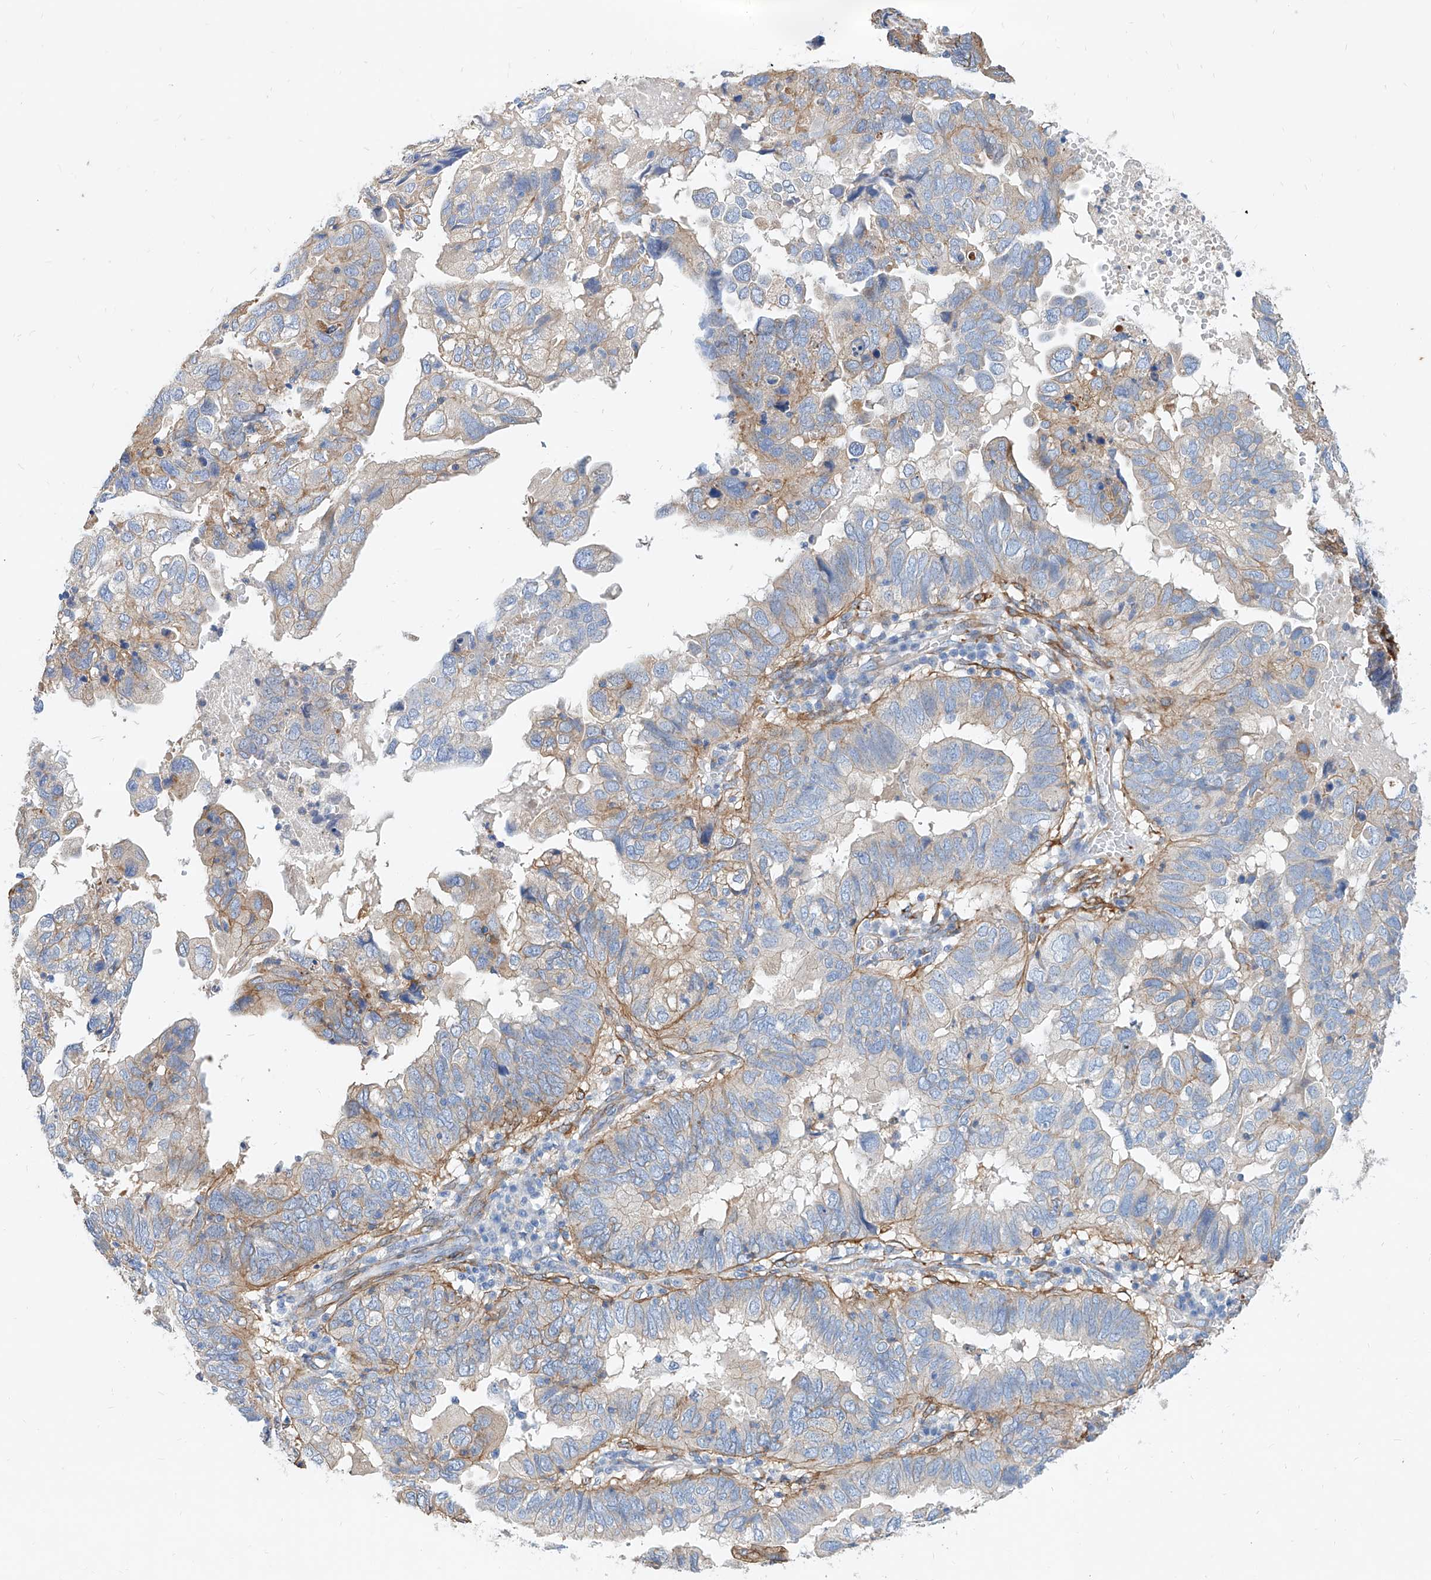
{"staining": {"intensity": "moderate", "quantity": "25%-75%", "location": "cytoplasmic/membranous"}, "tissue": "endometrial cancer", "cell_type": "Tumor cells", "image_type": "cancer", "snomed": [{"axis": "morphology", "description": "Adenocarcinoma, NOS"}, {"axis": "topography", "description": "Uterus"}], "caption": "Endometrial cancer (adenocarcinoma) stained for a protein (brown) shows moderate cytoplasmic/membranous positive staining in approximately 25%-75% of tumor cells.", "gene": "TAS2R60", "patient": {"sex": "female", "age": 77}}